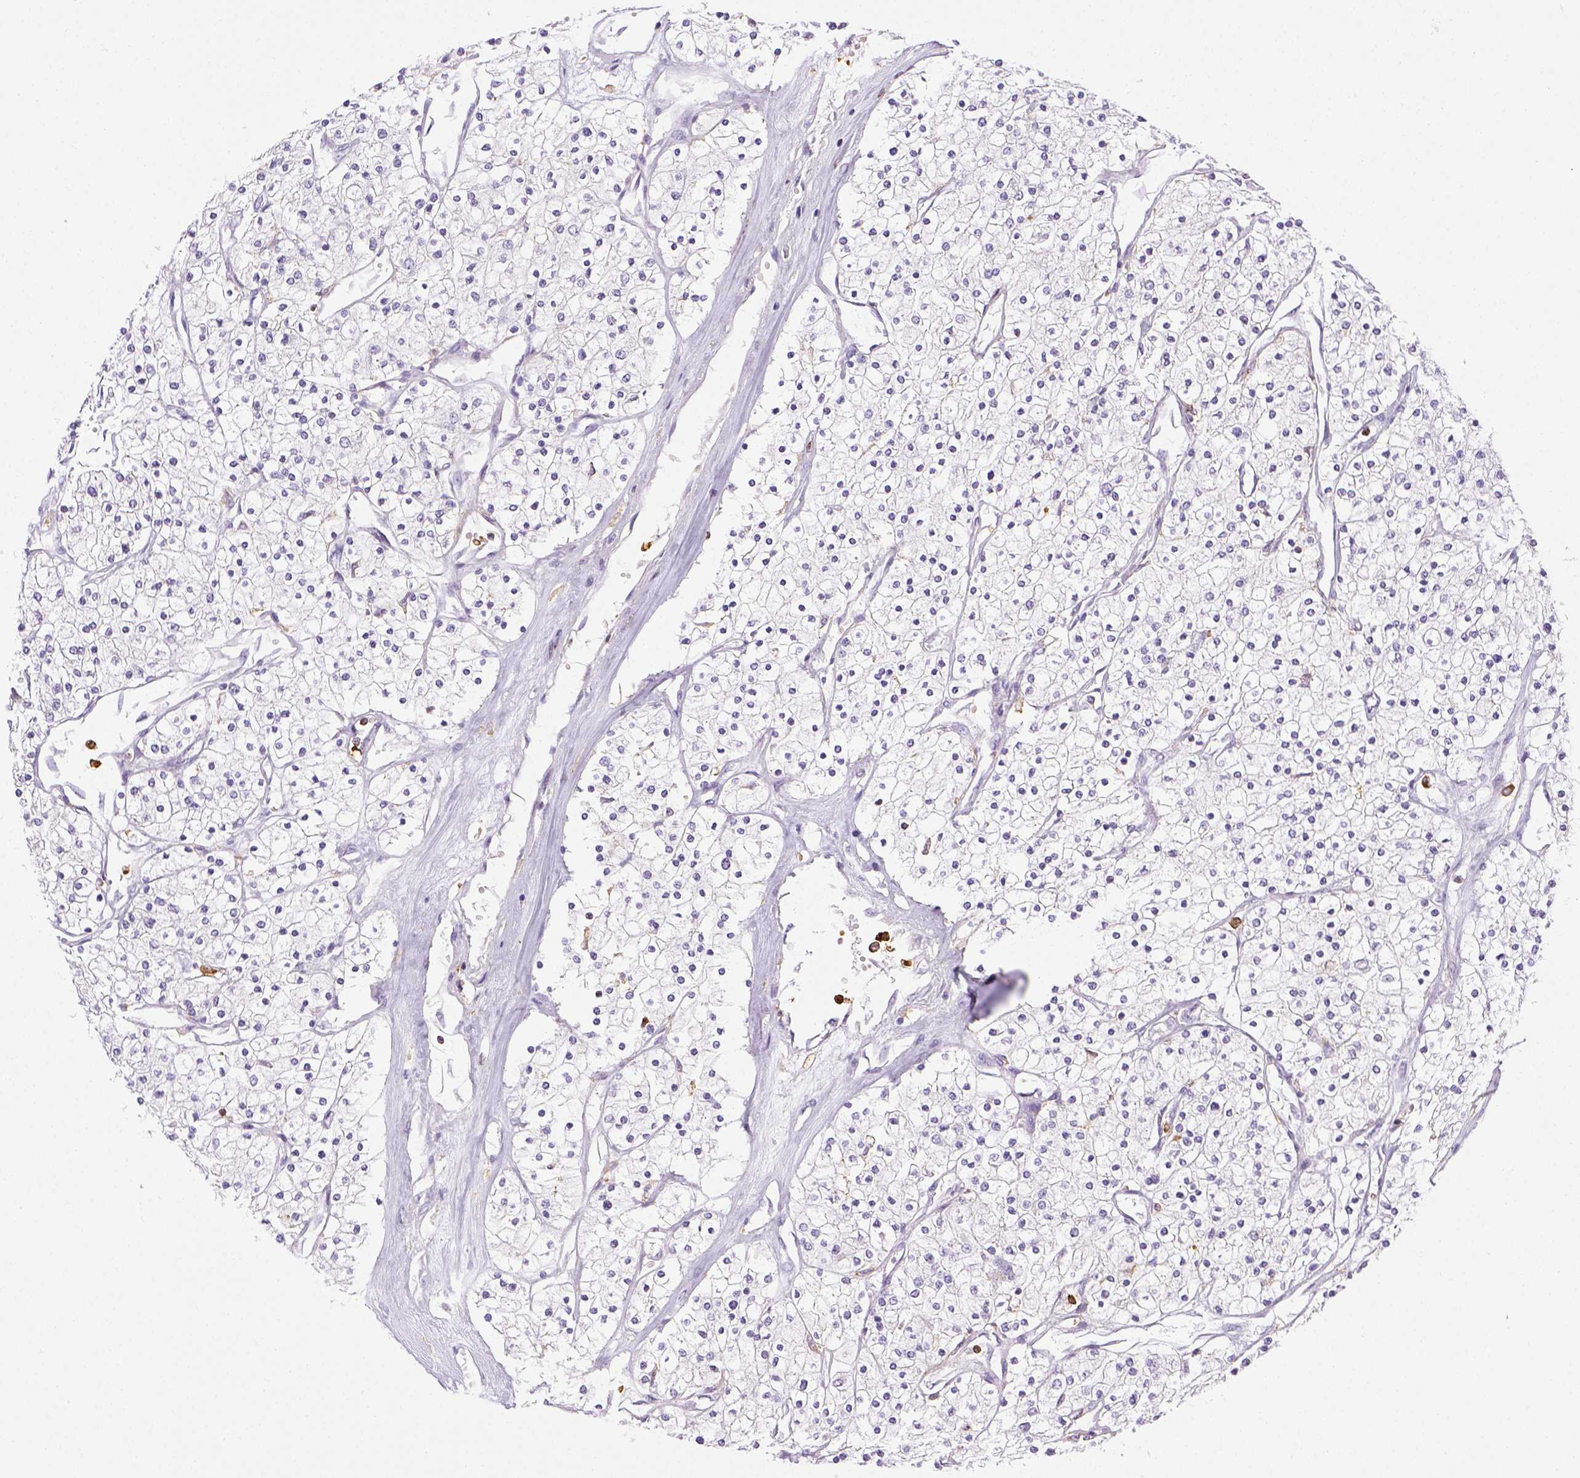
{"staining": {"intensity": "negative", "quantity": "none", "location": "none"}, "tissue": "renal cancer", "cell_type": "Tumor cells", "image_type": "cancer", "snomed": [{"axis": "morphology", "description": "Adenocarcinoma, NOS"}, {"axis": "topography", "description": "Kidney"}], "caption": "The micrograph displays no significant positivity in tumor cells of adenocarcinoma (renal).", "gene": "ITGAM", "patient": {"sex": "male", "age": 80}}